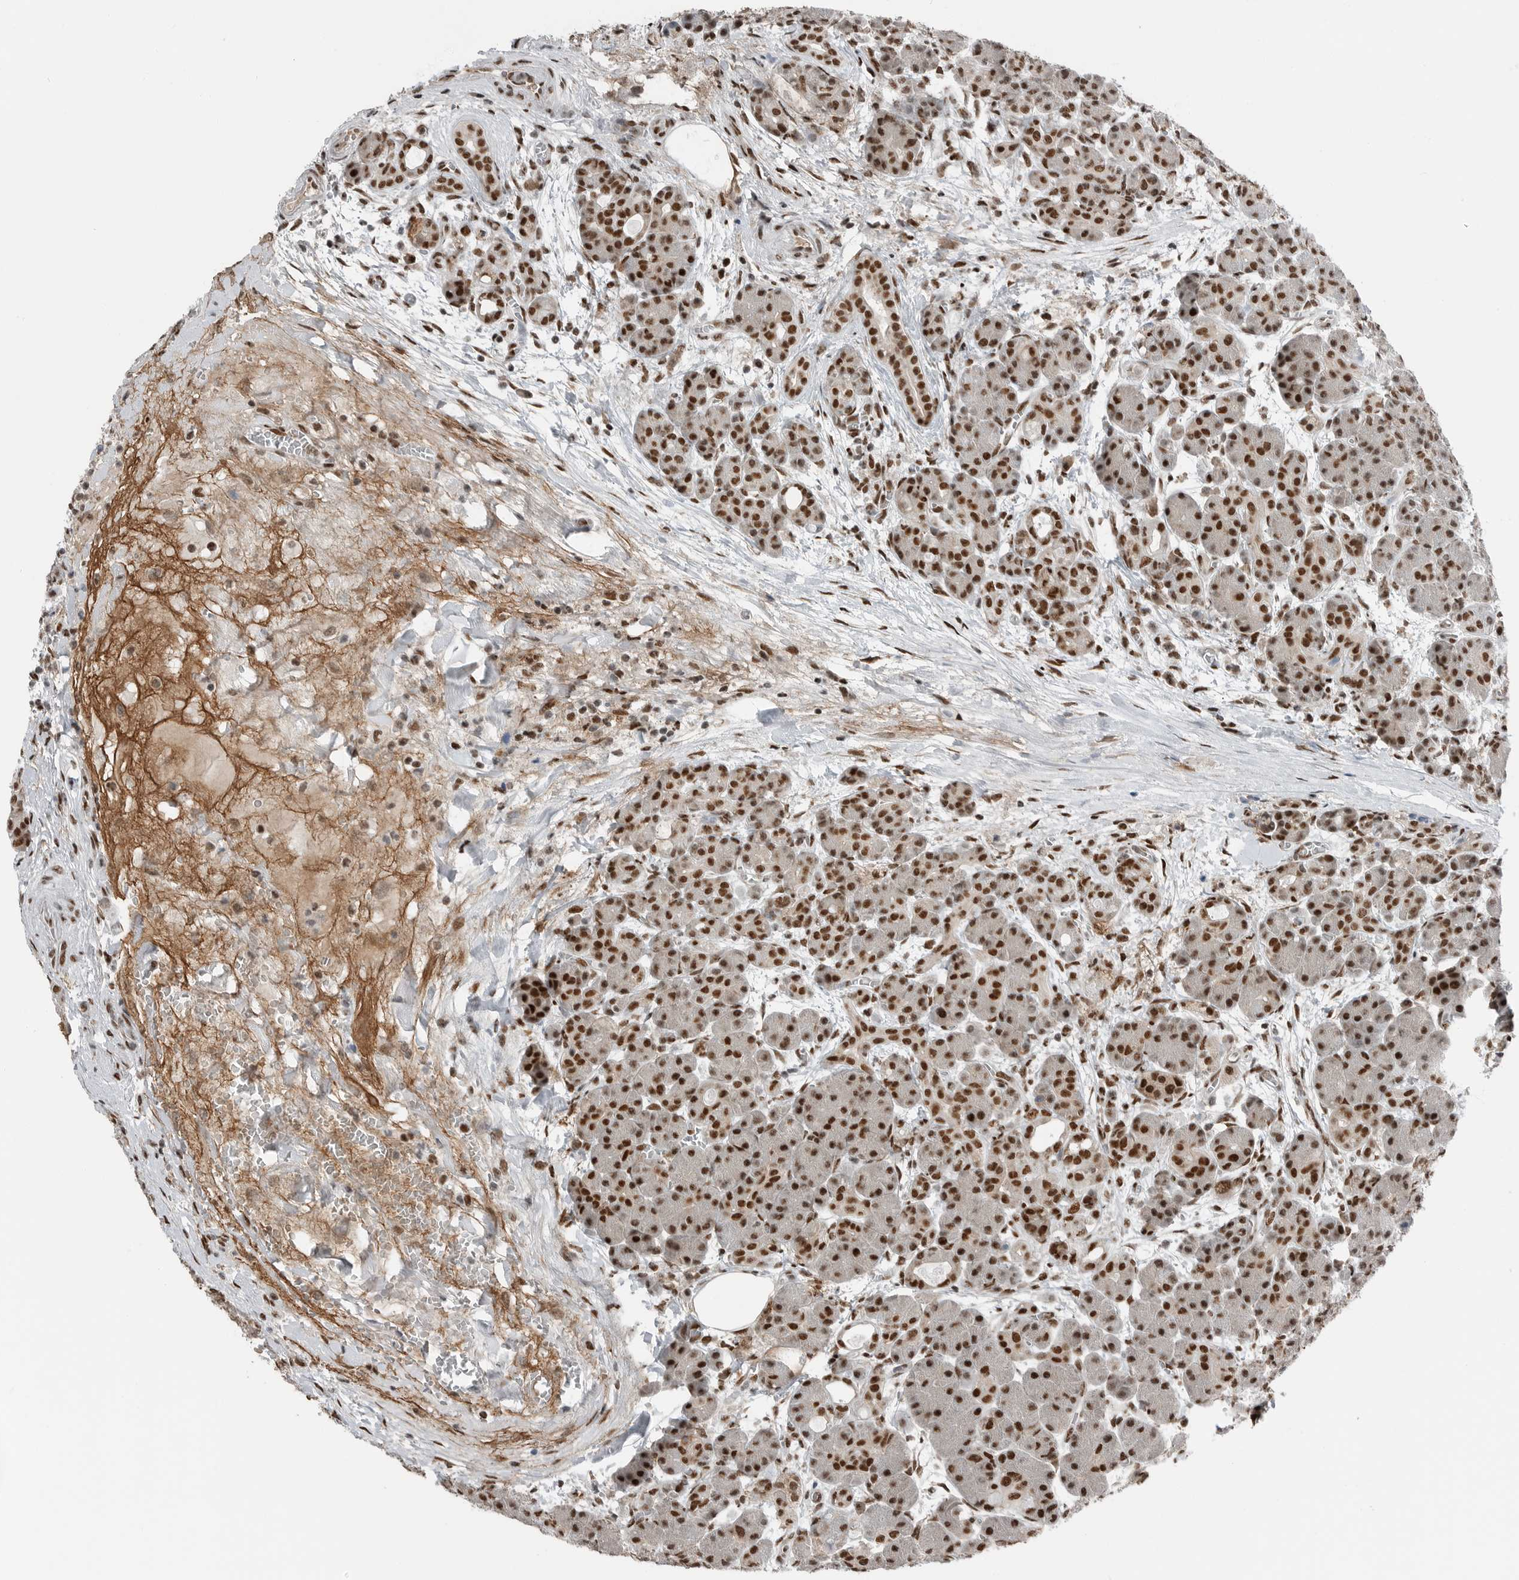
{"staining": {"intensity": "strong", "quantity": ">75%", "location": "nuclear"}, "tissue": "pancreas", "cell_type": "Exocrine glandular cells", "image_type": "normal", "snomed": [{"axis": "morphology", "description": "Normal tissue, NOS"}, {"axis": "topography", "description": "Pancreas"}], "caption": "Immunohistochemistry (IHC) histopathology image of benign pancreas: human pancreas stained using immunohistochemistry exhibits high levels of strong protein expression localized specifically in the nuclear of exocrine glandular cells, appearing as a nuclear brown color.", "gene": "BLZF1", "patient": {"sex": "male", "age": 63}}